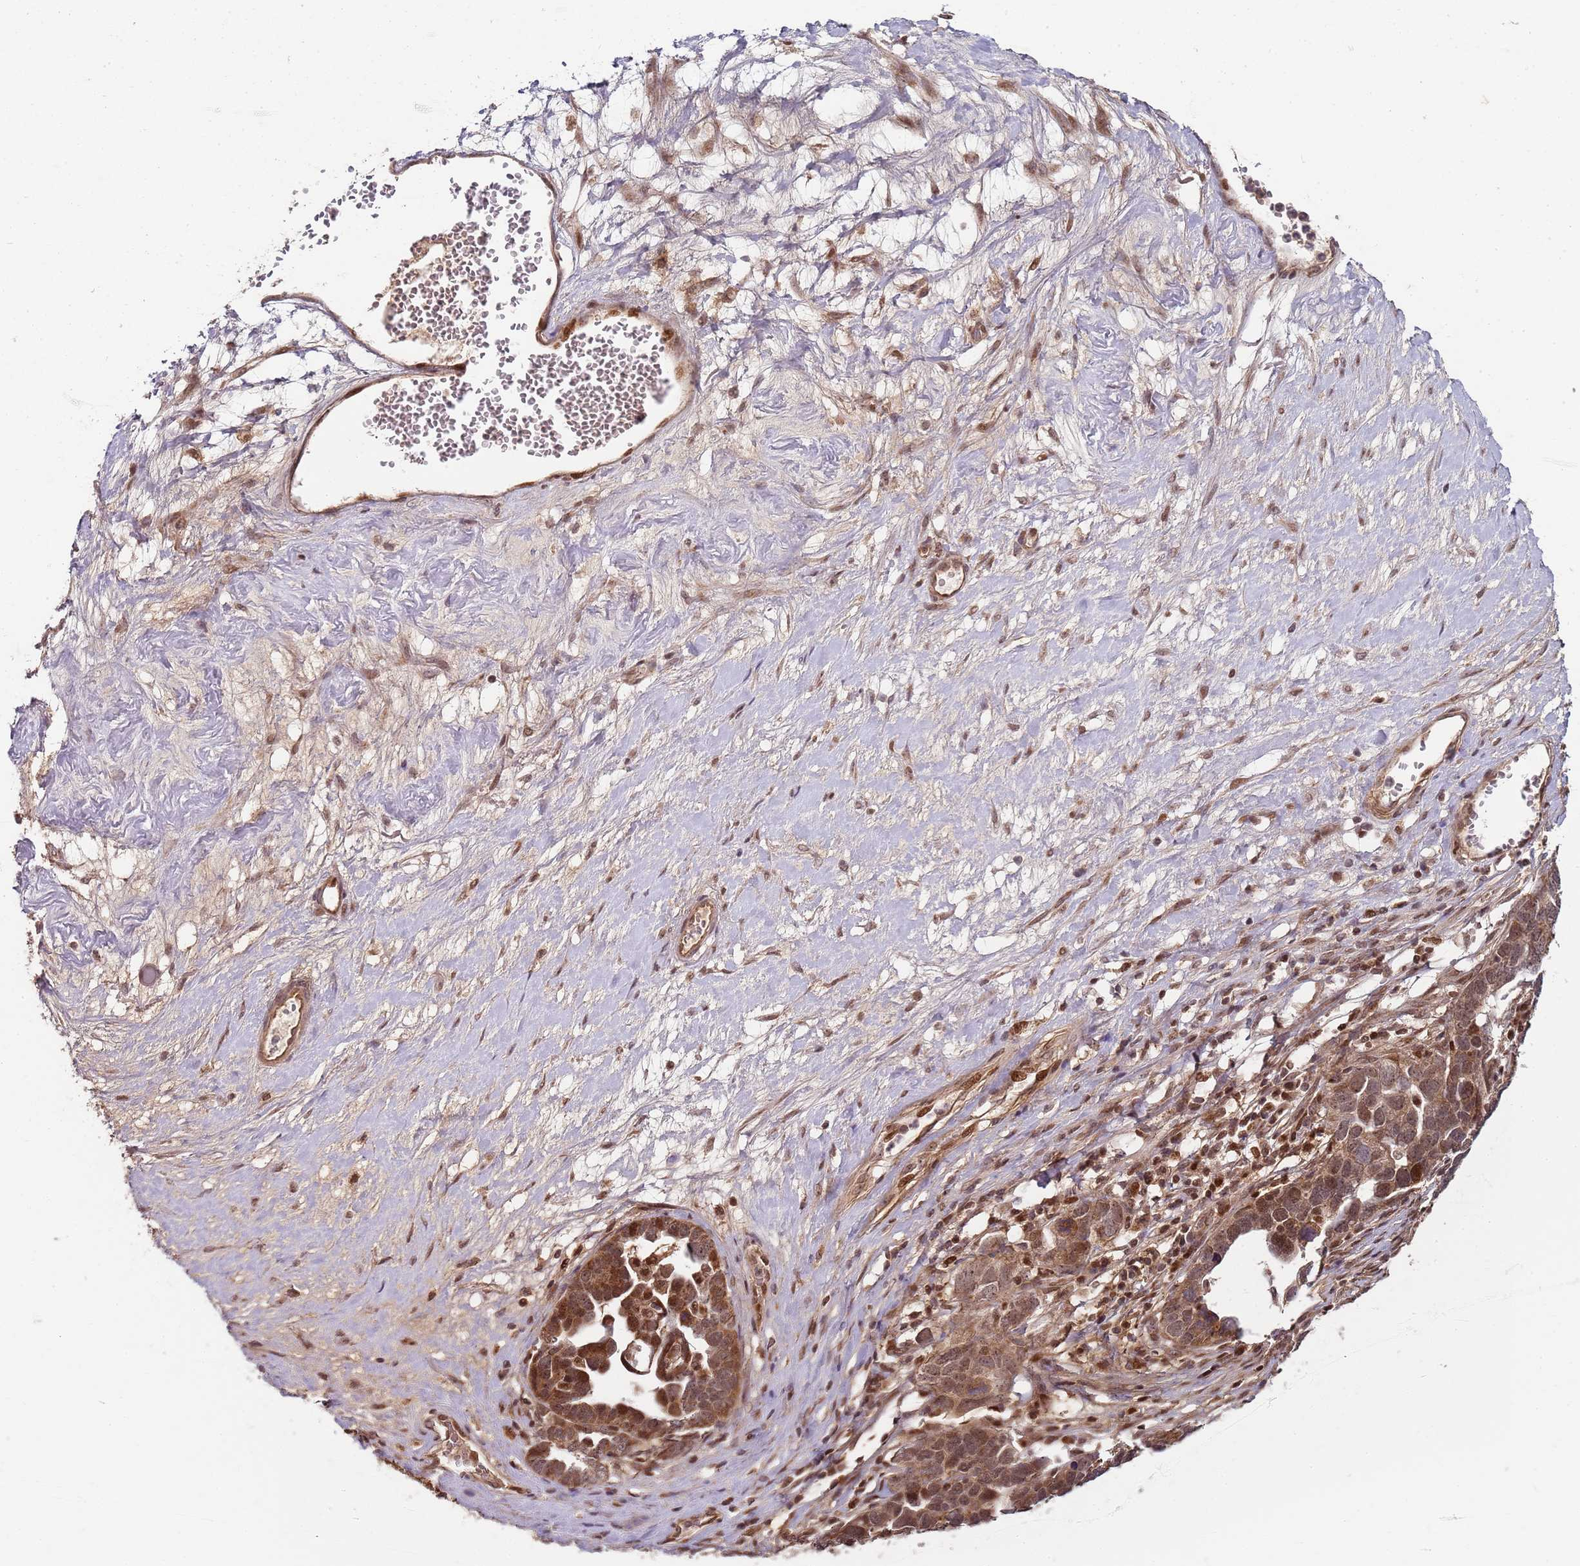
{"staining": {"intensity": "moderate", "quantity": ">75%", "location": "cytoplasmic/membranous,nuclear"}, "tissue": "ovarian cancer", "cell_type": "Tumor cells", "image_type": "cancer", "snomed": [{"axis": "morphology", "description": "Cystadenocarcinoma, serous, NOS"}, {"axis": "topography", "description": "Ovary"}], "caption": "Serous cystadenocarcinoma (ovarian) stained for a protein reveals moderate cytoplasmic/membranous and nuclear positivity in tumor cells. The staining is performed using DAB (3,3'-diaminobenzidine) brown chromogen to label protein expression. The nuclei are counter-stained blue using hematoxylin.", "gene": "EDC3", "patient": {"sex": "female", "age": 54}}